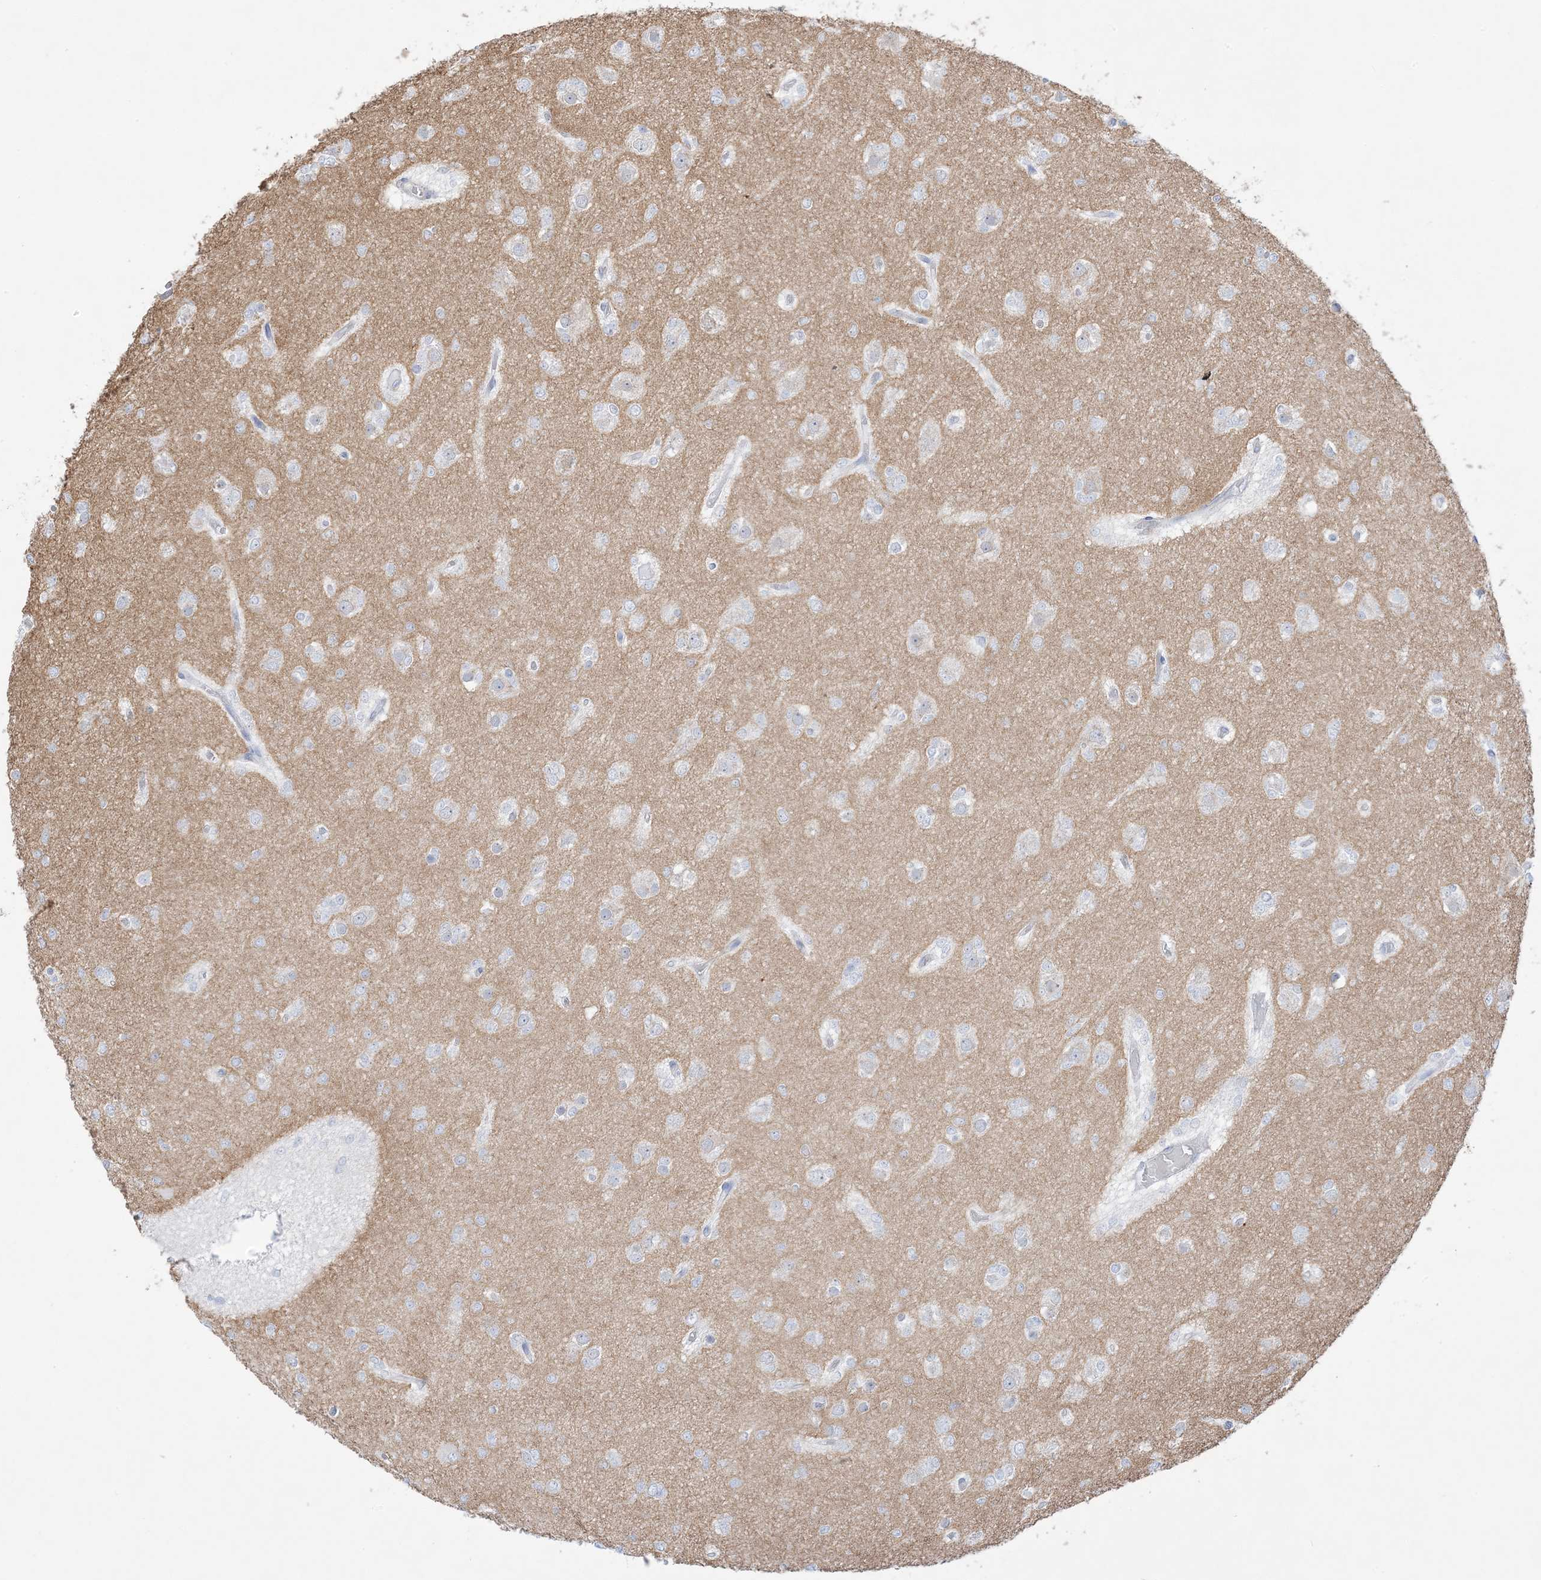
{"staining": {"intensity": "negative", "quantity": "none", "location": "none"}, "tissue": "glioma", "cell_type": "Tumor cells", "image_type": "cancer", "snomed": [{"axis": "morphology", "description": "Glioma, malignant, Low grade"}, {"axis": "topography", "description": "Brain"}], "caption": "A micrograph of glioma stained for a protein displays no brown staining in tumor cells. (DAB (3,3'-diaminobenzidine) immunohistochemistry (IHC) with hematoxylin counter stain).", "gene": "FAM184A", "patient": {"sex": "female", "age": 22}}